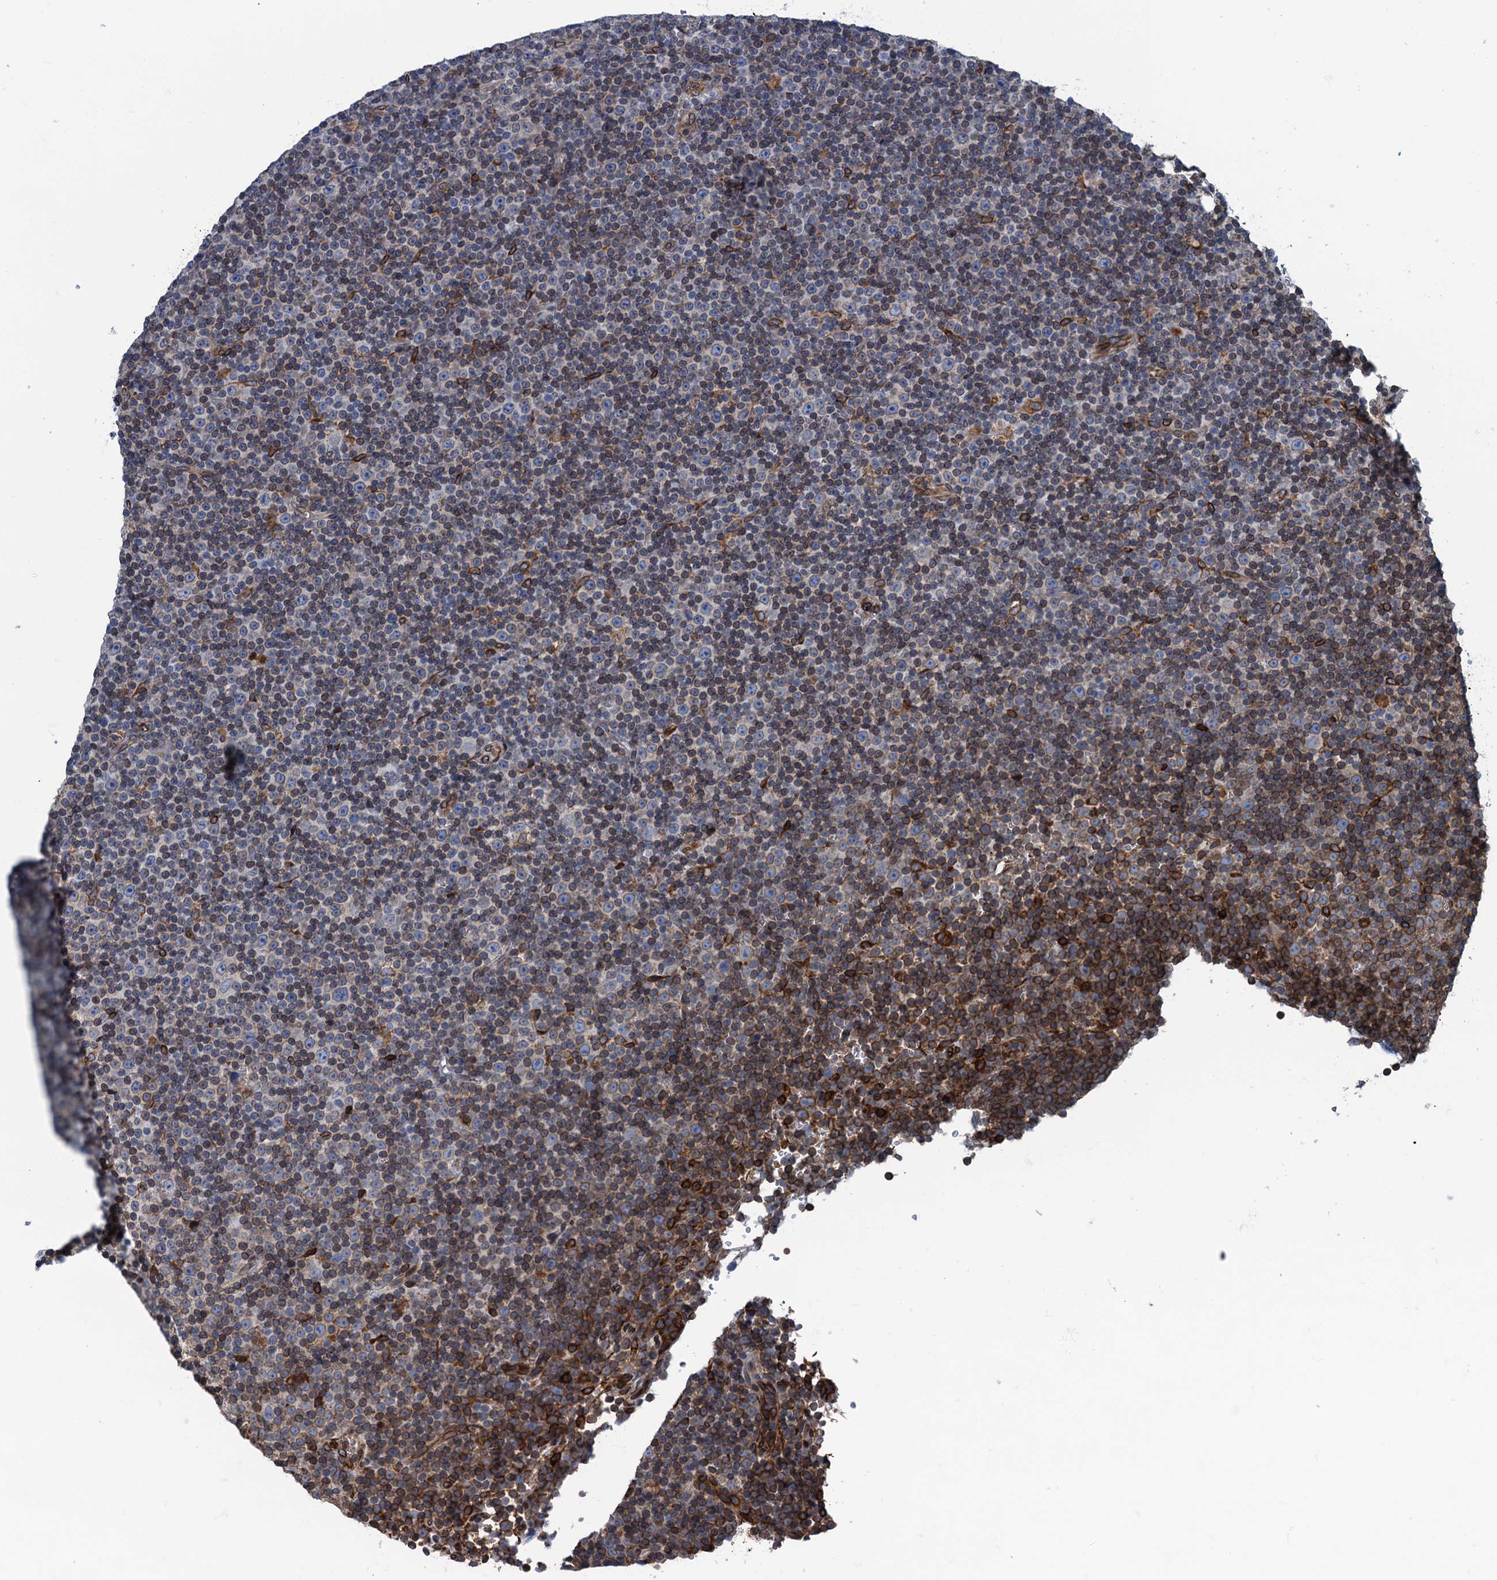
{"staining": {"intensity": "moderate", "quantity": "<25%", "location": "cytoplasmic/membranous"}, "tissue": "lymphoma", "cell_type": "Tumor cells", "image_type": "cancer", "snomed": [{"axis": "morphology", "description": "Malignant lymphoma, non-Hodgkin's type, Low grade"}, {"axis": "topography", "description": "Lymph node"}], "caption": "This histopathology image exhibits immunohistochemistry (IHC) staining of human lymphoma, with low moderate cytoplasmic/membranous expression in approximately <25% of tumor cells.", "gene": "TMEM205", "patient": {"sex": "female", "age": 67}}